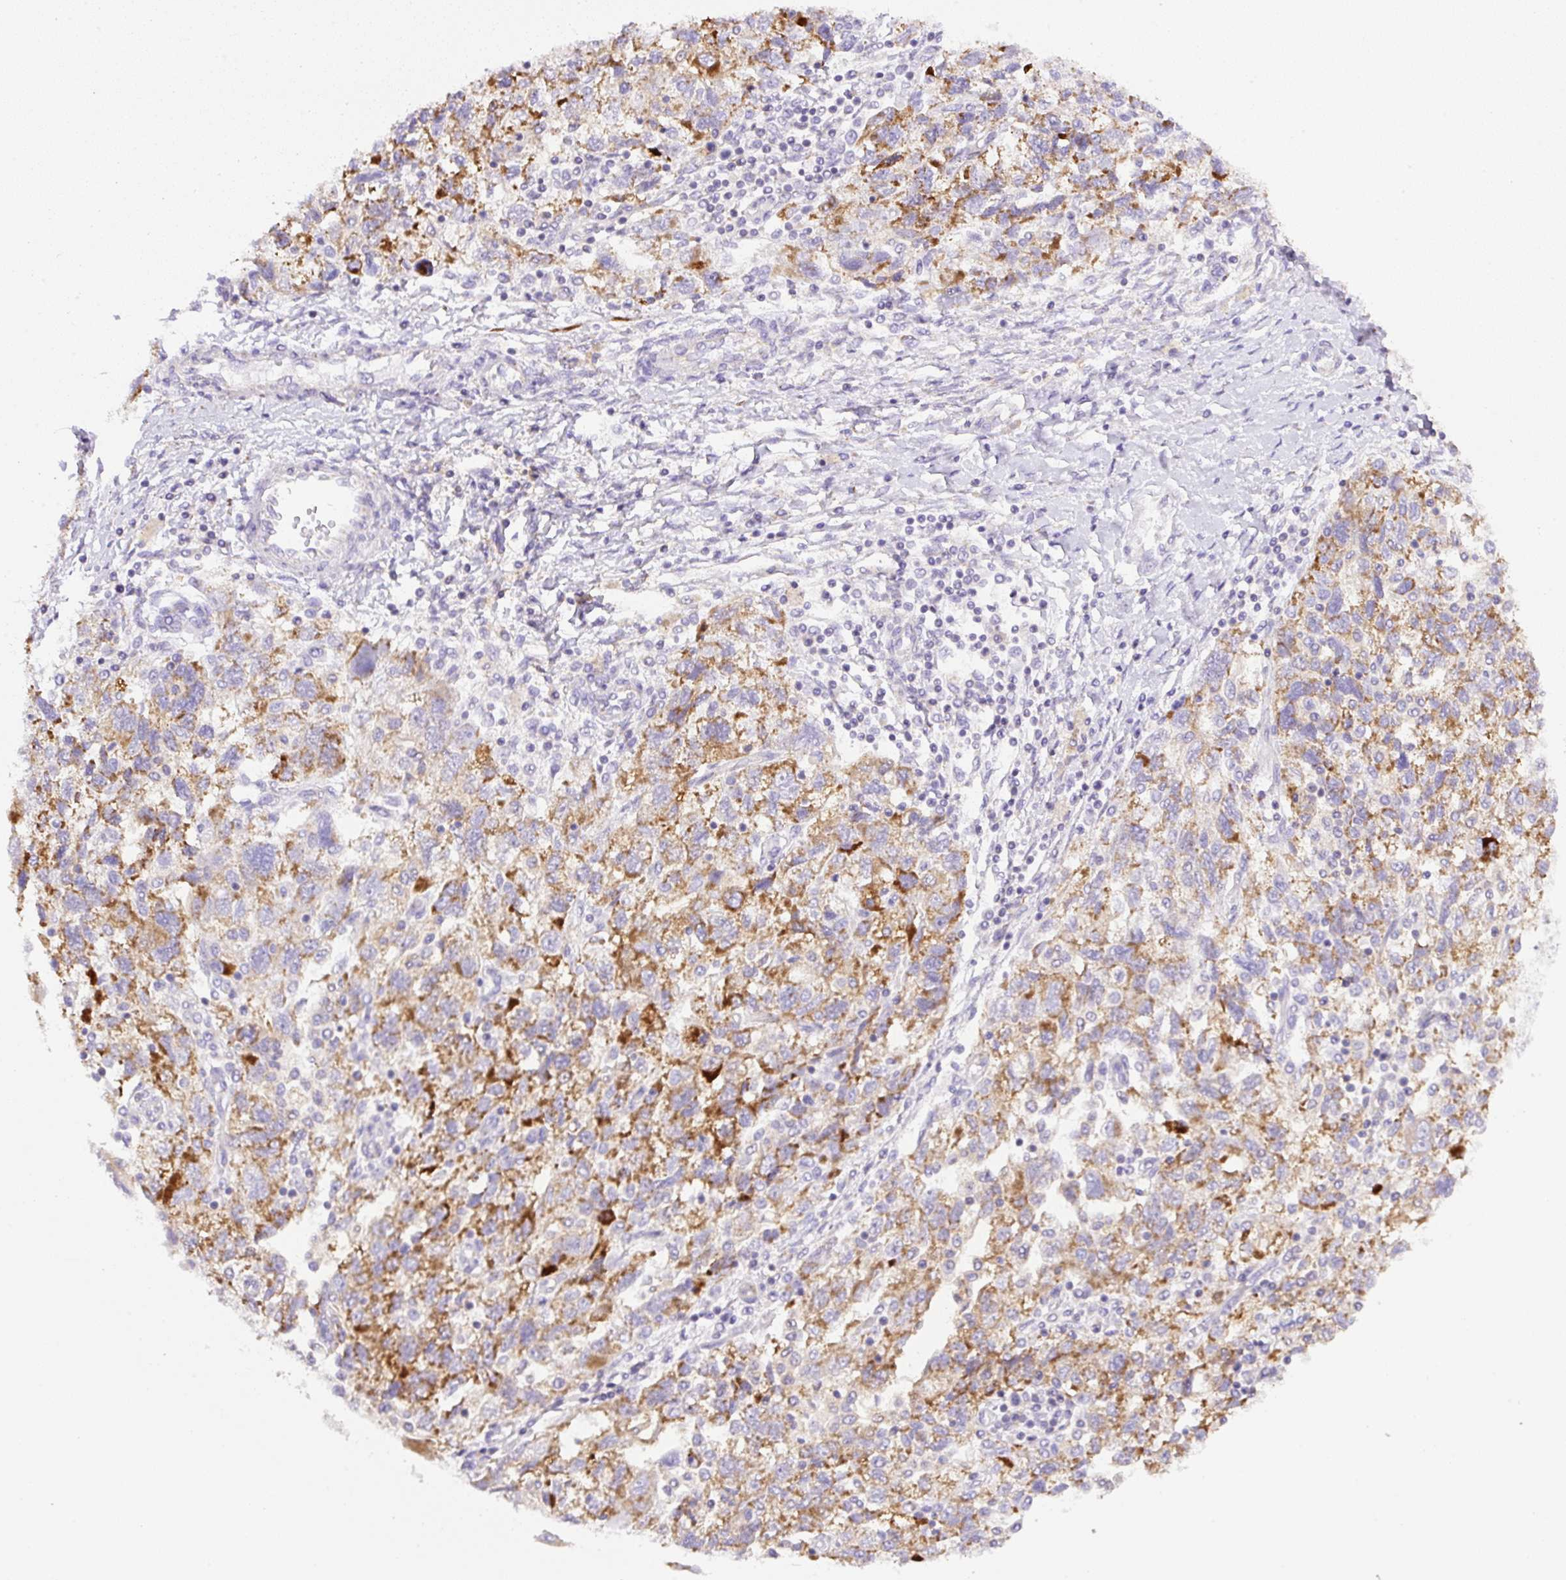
{"staining": {"intensity": "moderate", "quantity": ">75%", "location": "cytoplasmic/membranous"}, "tissue": "ovarian cancer", "cell_type": "Tumor cells", "image_type": "cancer", "snomed": [{"axis": "morphology", "description": "Carcinoma, NOS"}, {"axis": "morphology", "description": "Cystadenocarcinoma, serous, NOS"}, {"axis": "topography", "description": "Ovary"}], "caption": "DAB immunohistochemical staining of ovarian carcinoma demonstrates moderate cytoplasmic/membranous protein positivity in about >75% of tumor cells. The protein is stained brown, and the nuclei are stained in blue (DAB IHC with brightfield microscopy, high magnification).", "gene": "NF1", "patient": {"sex": "female", "age": 69}}